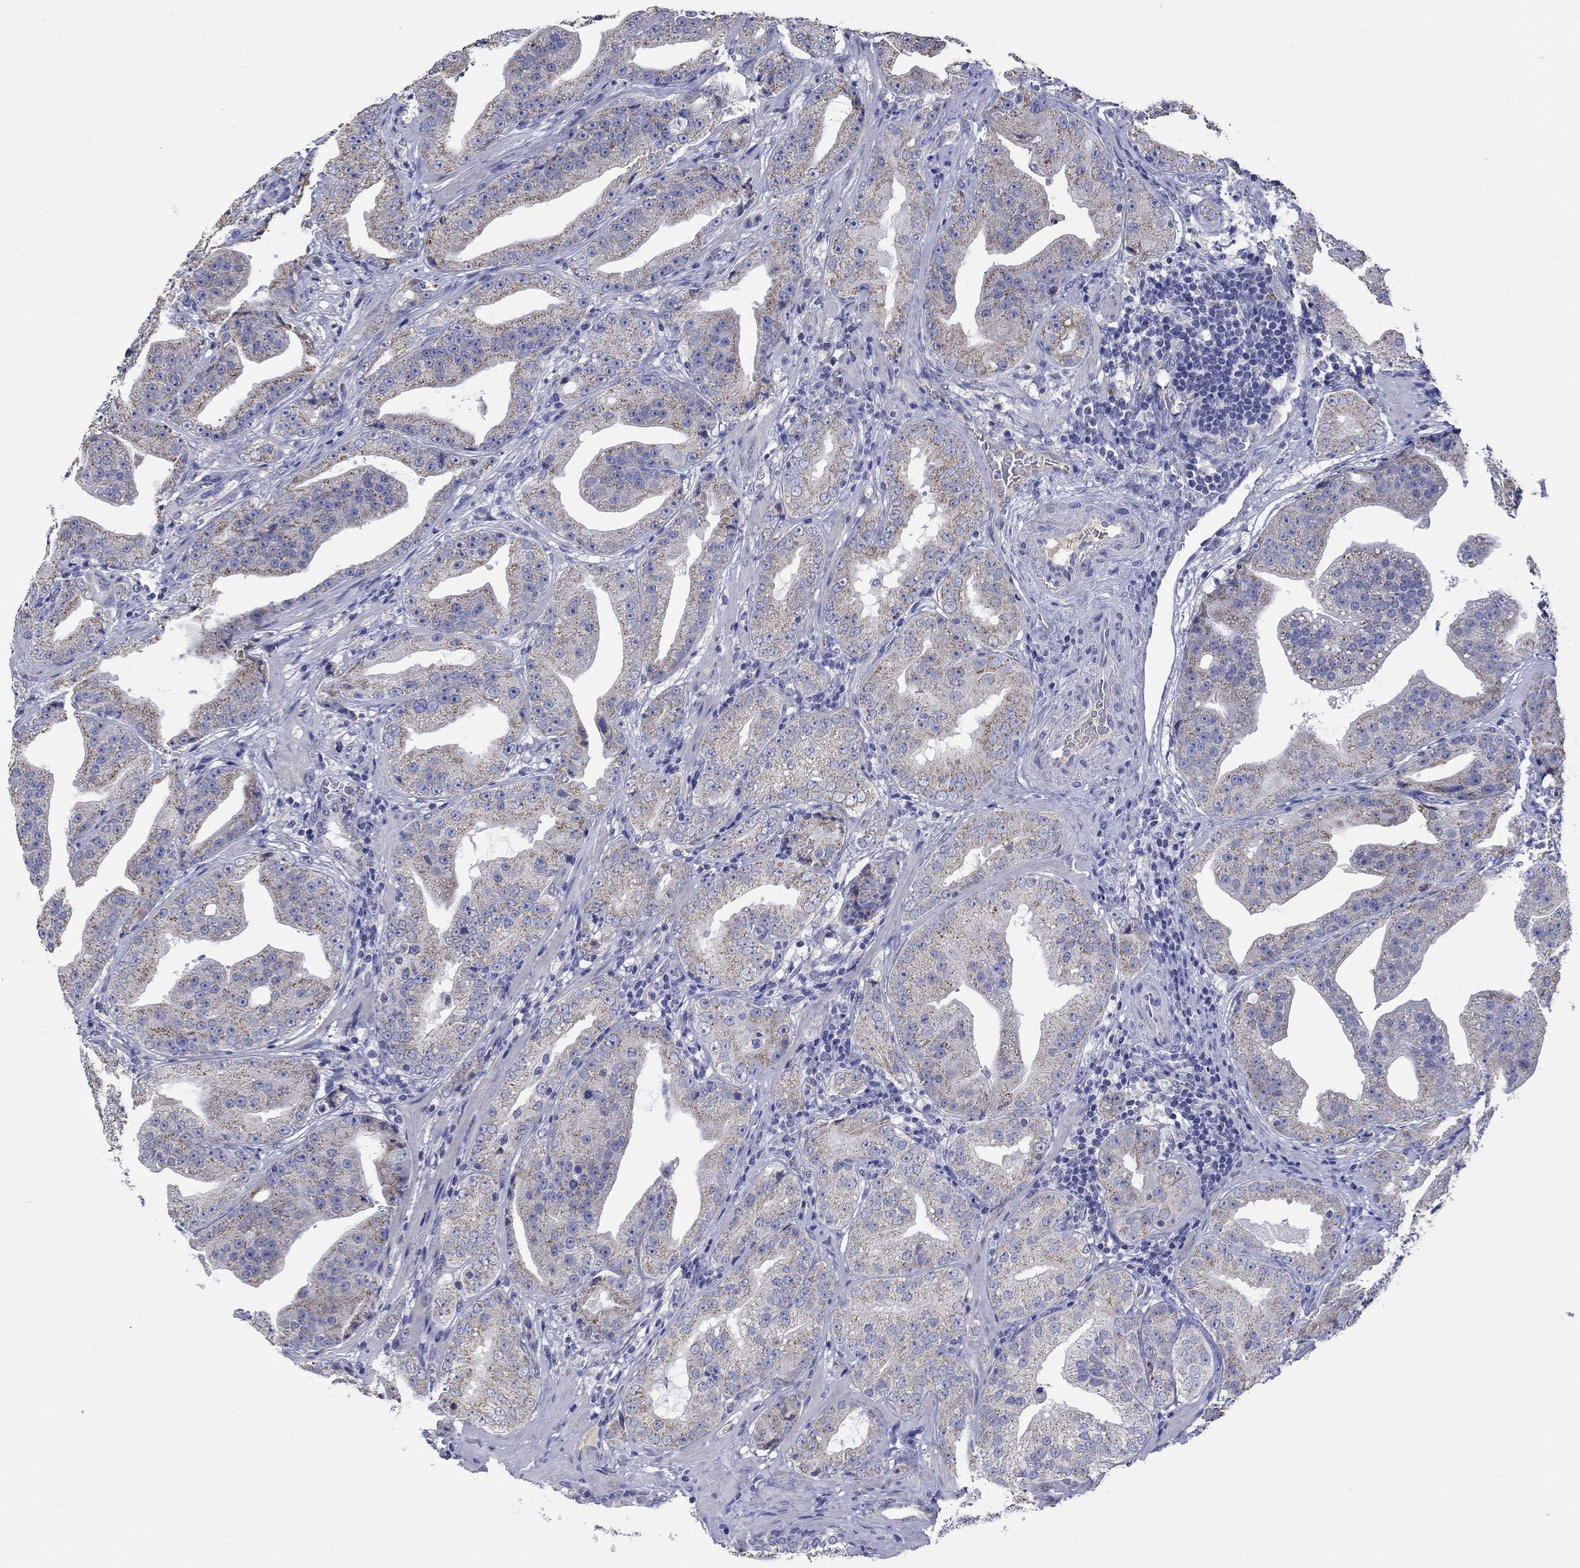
{"staining": {"intensity": "moderate", "quantity": ">75%", "location": "cytoplasmic/membranous"}, "tissue": "prostate cancer", "cell_type": "Tumor cells", "image_type": "cancer", "snomed": [{"axis": "morphology", "description": "Adenocarcinoma, Low grade"}, {"axis": "topography", "description": "Prostate"}], "caption": "Moderate cytoplasmic/membranous expression is present in approximately >75% of tumor cells in prostate cancer. (Brightfield microscopy of DAB IHC at high magnification).", "gene": "CLVS1", "patient": {"sex": "male", "age": 62}}